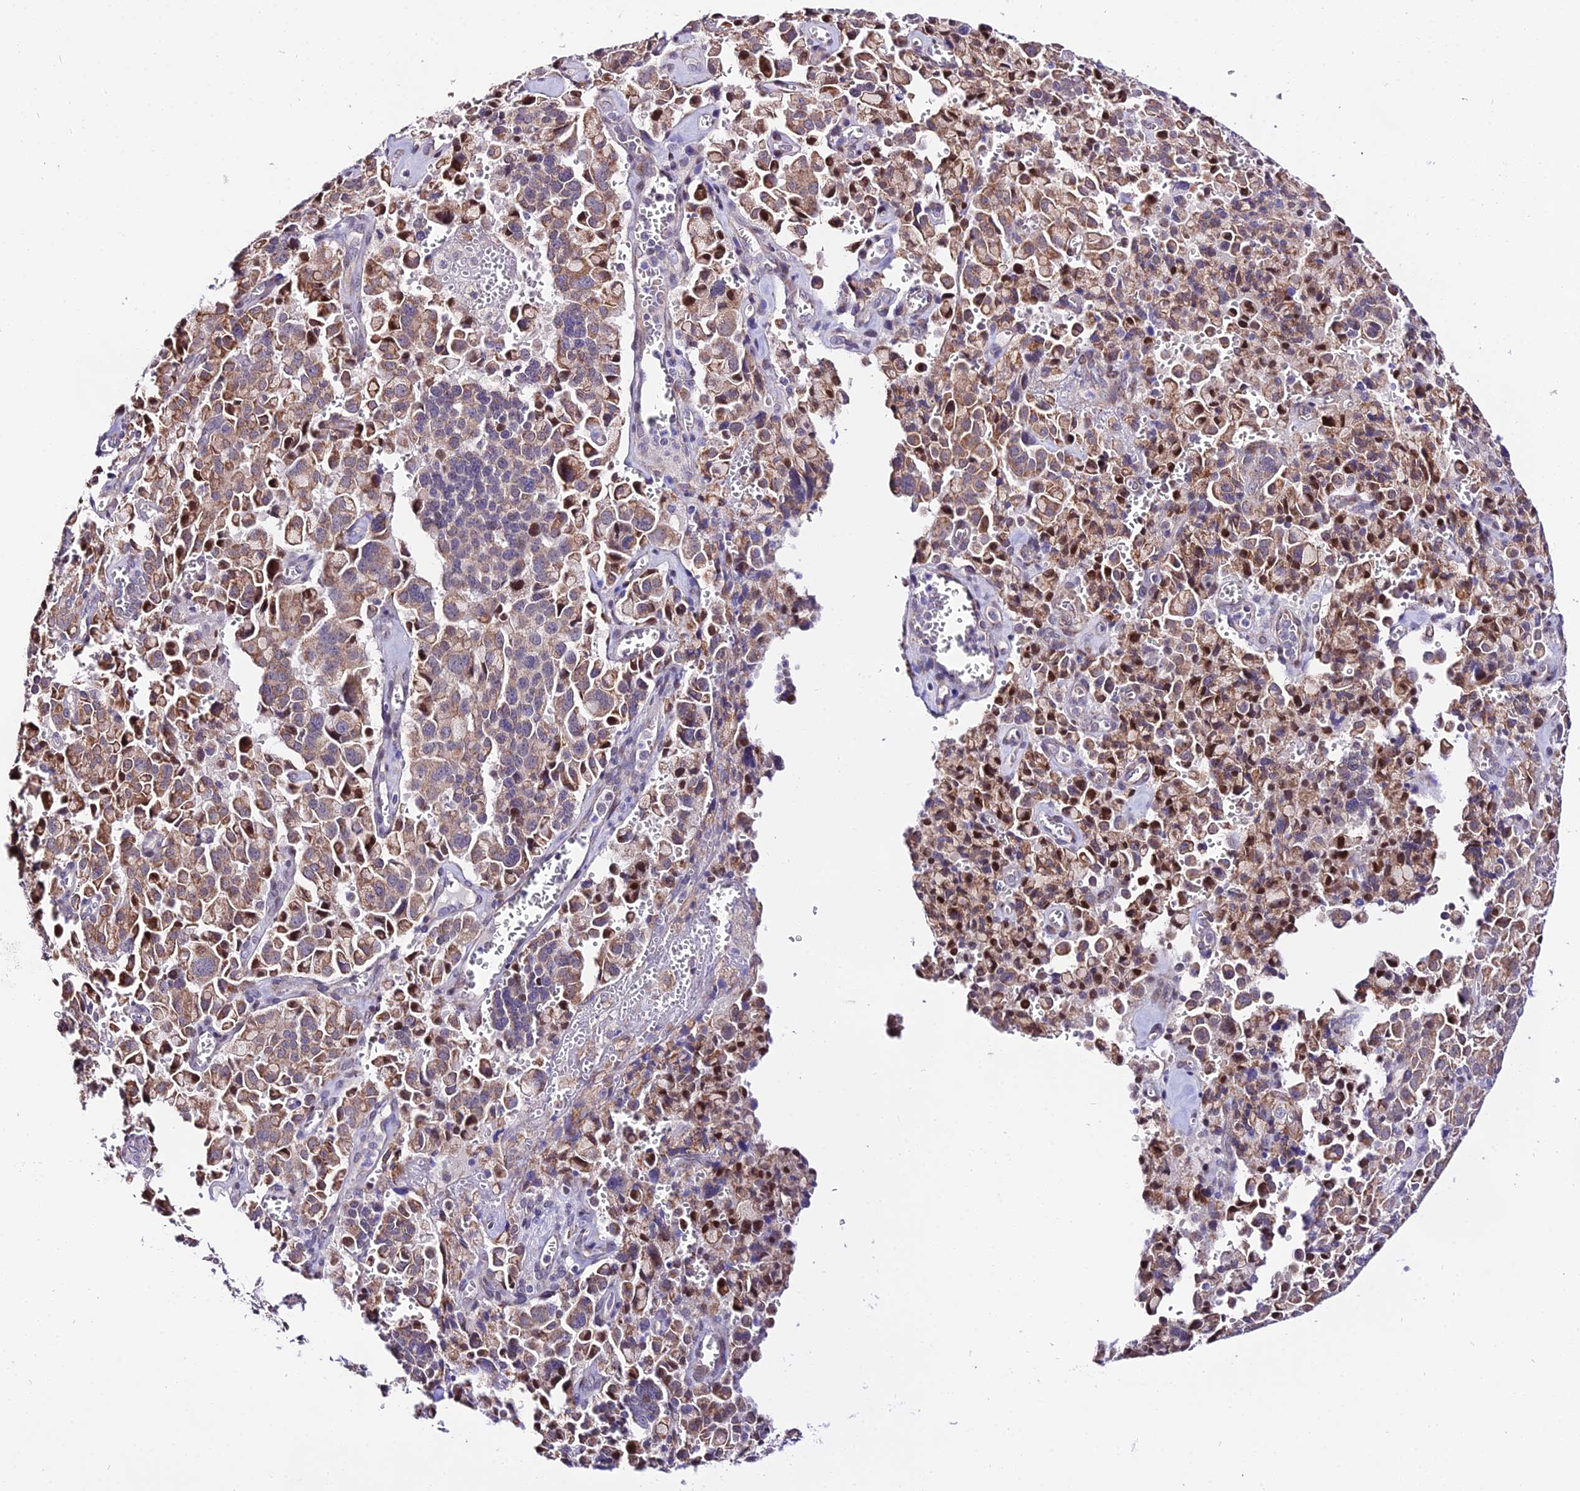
{"staining": {"intensity": "moderate", "quantity": ">75%", "location": "cytoplasmic/membranous"}, "tissue": "pancreatic cancer", "cell_type": "Tumor cells", "image_type": "cancer", "snomed": [{"axis": "morphology", "description": "Adenocarcinoma, NOS"}, {"axis": "topography", "description": "Pancreas"}], "caption": "Moderate cytoplasmic/membranous expression is identified in about >75% of tumor cells in adenocarcinoma (pancreatic).", "gene": "ATP5PB", "patient": {"sex": "male", "age": 65}}